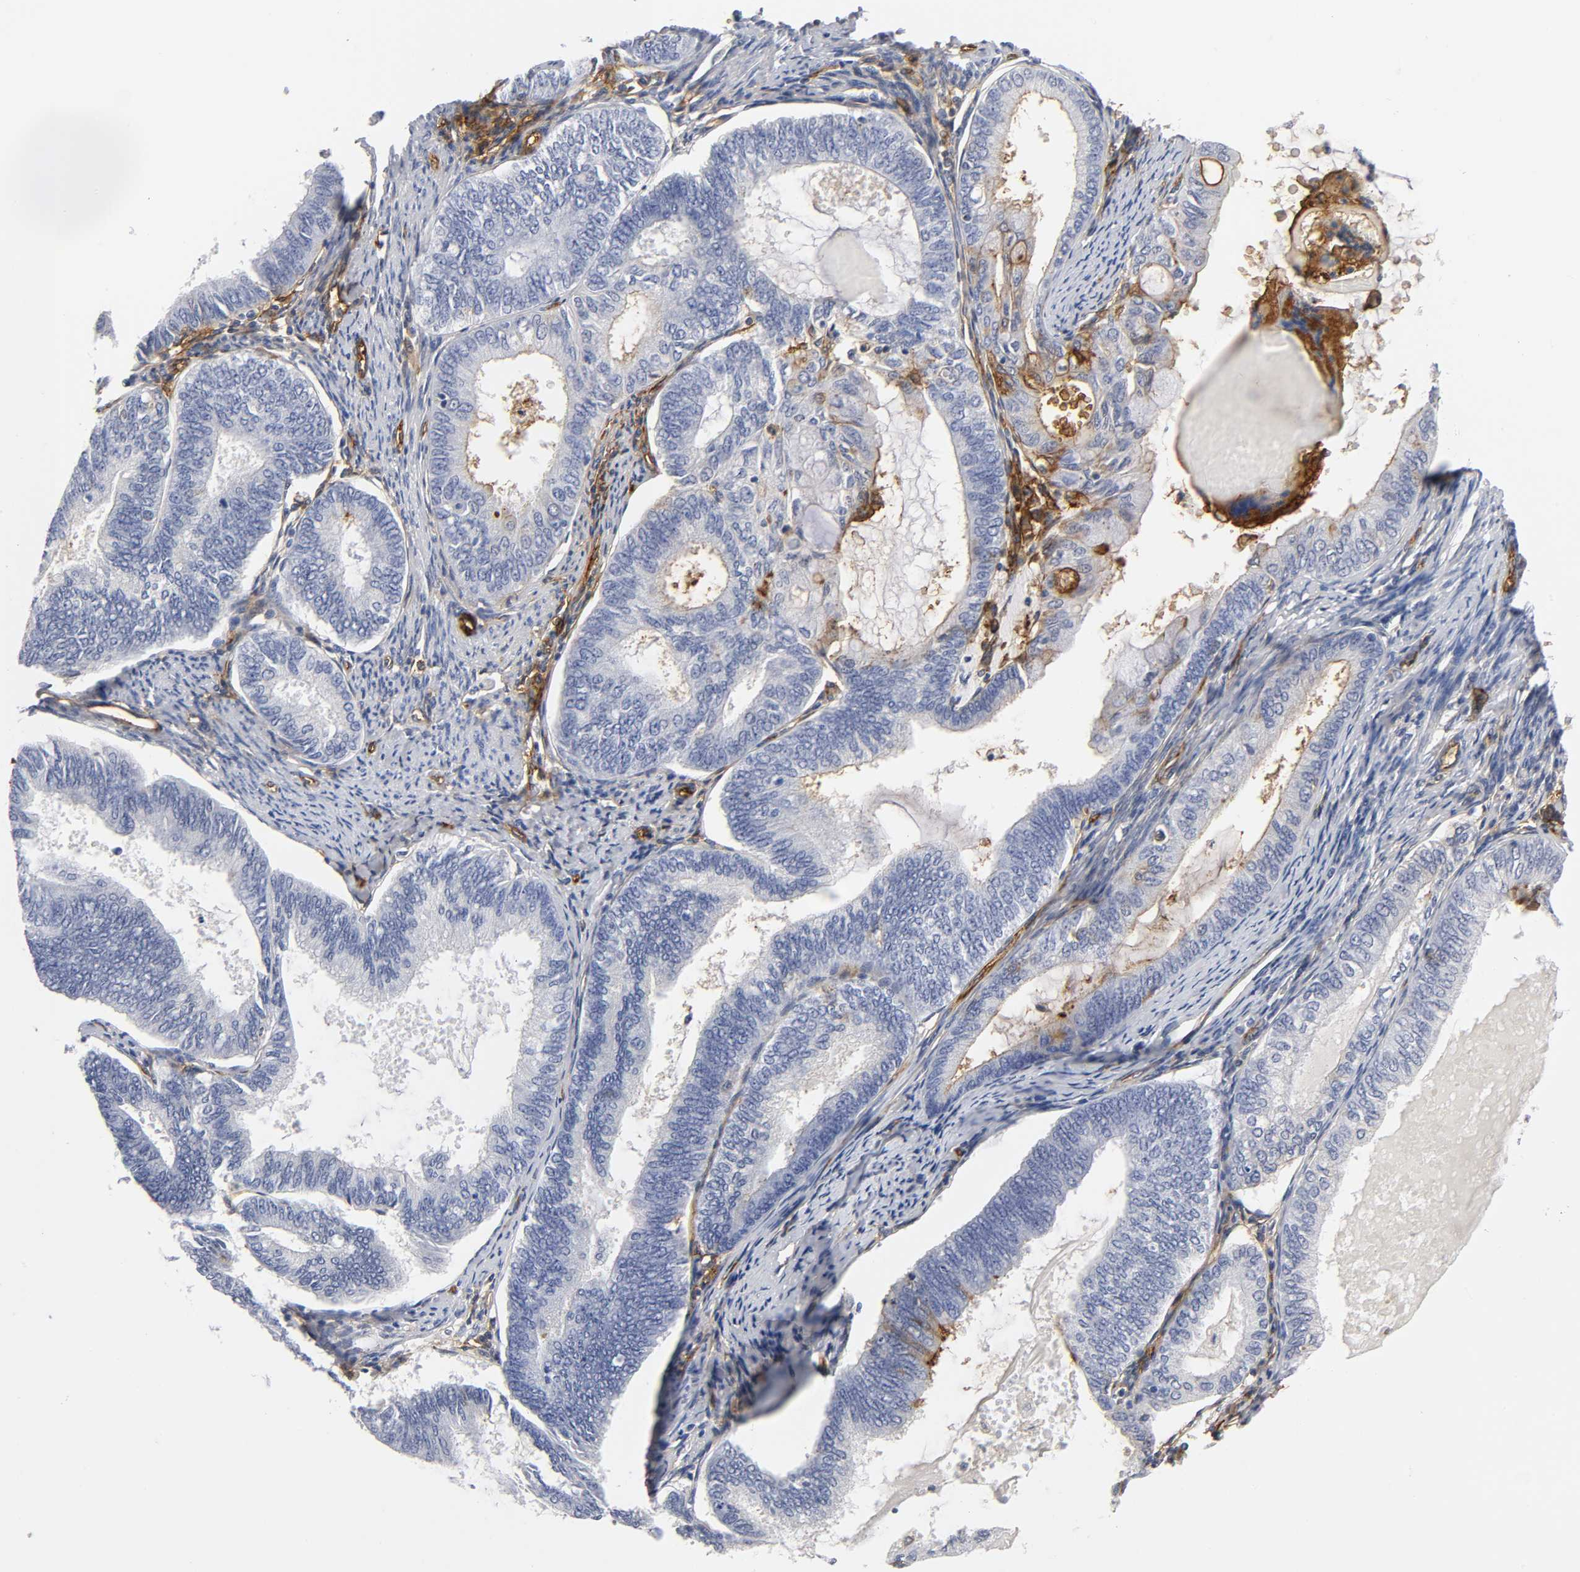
{"staining": {"intensity": "negative", "quantity": "none", "location": "none"}, "tissue": "endometrial cancer", "cell_type": "Tumor cells", "image_type": "cancer", "snomed": [{"axis": "morphology", "description": "Adenocarcinoma, NOS"}, {"axis": "topography", "description": "Endometrium"}], "caption": "An image of human adenocarcinoma (endometrial) is negative for staining in tumor cells. (Brightfield microscopy of DAB immunohistochemistry (IHC) at high magnification).", "gene": "ICAM1", "patient": {"sex": "female", "age": 86}}